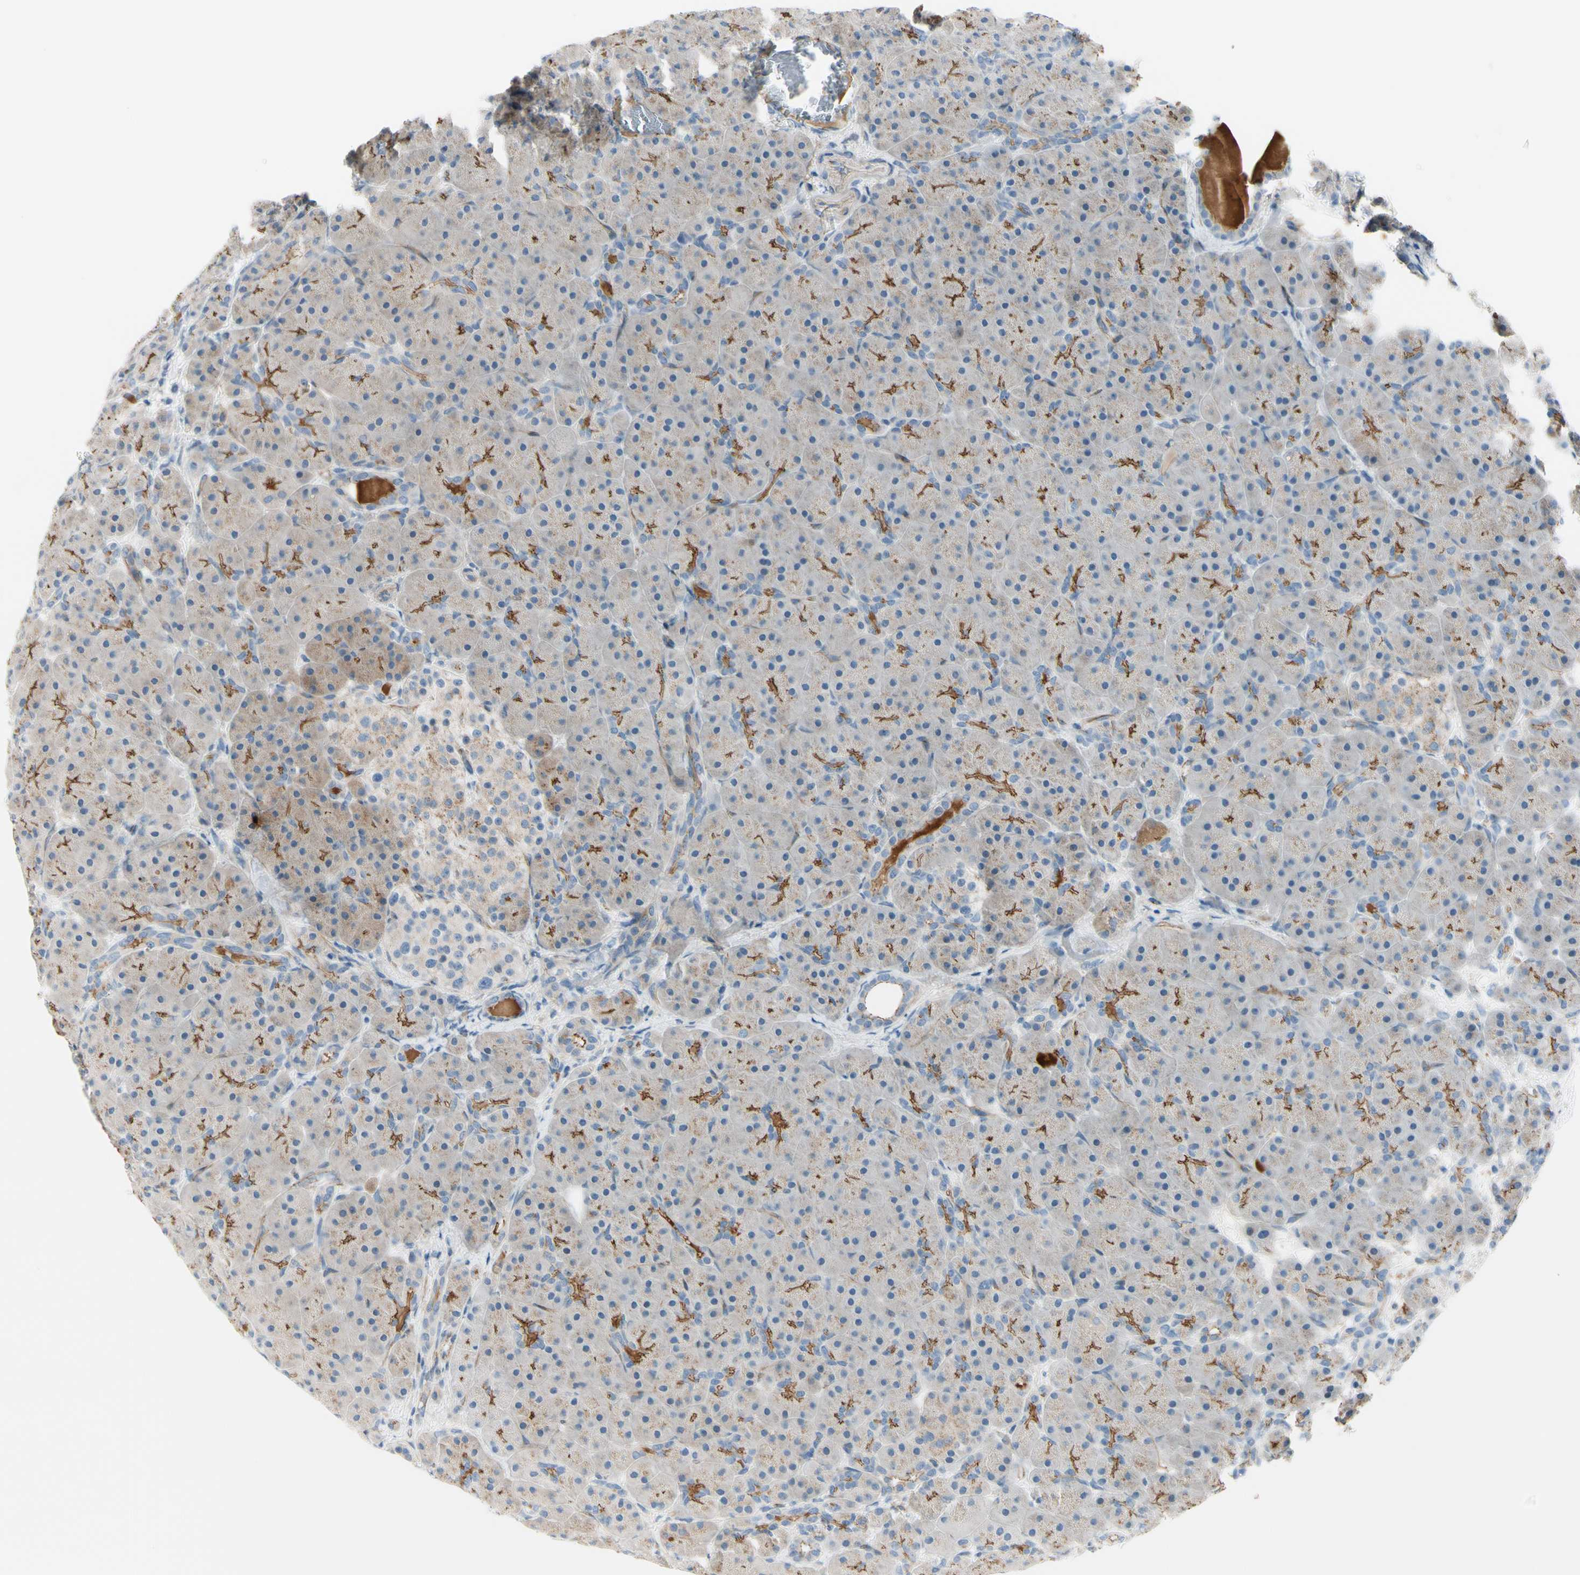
{"staining": {"intensity": "moderate", "quantity": "25%-75%", "location": "cytoplasmic/membranous"}, "tissue": "pancreas", "cell_type": "Exocrine glandular cells", "image_type": "normal", "snomed": [{"axis": "morphology", "description": "Normal tissue, NOS"}, {"axis": "topography", "description": "Pancreas"}], "caption": "This micrograph shows immunohistochemistry (IHC) staining of unremarkable human pancreas, with medium moderate cytoplasmic/membranous expression in about 25%-75% of exocrine glandular cells.", "gene": "TJP1", "patient": {"sex": "male", "age": 66}}